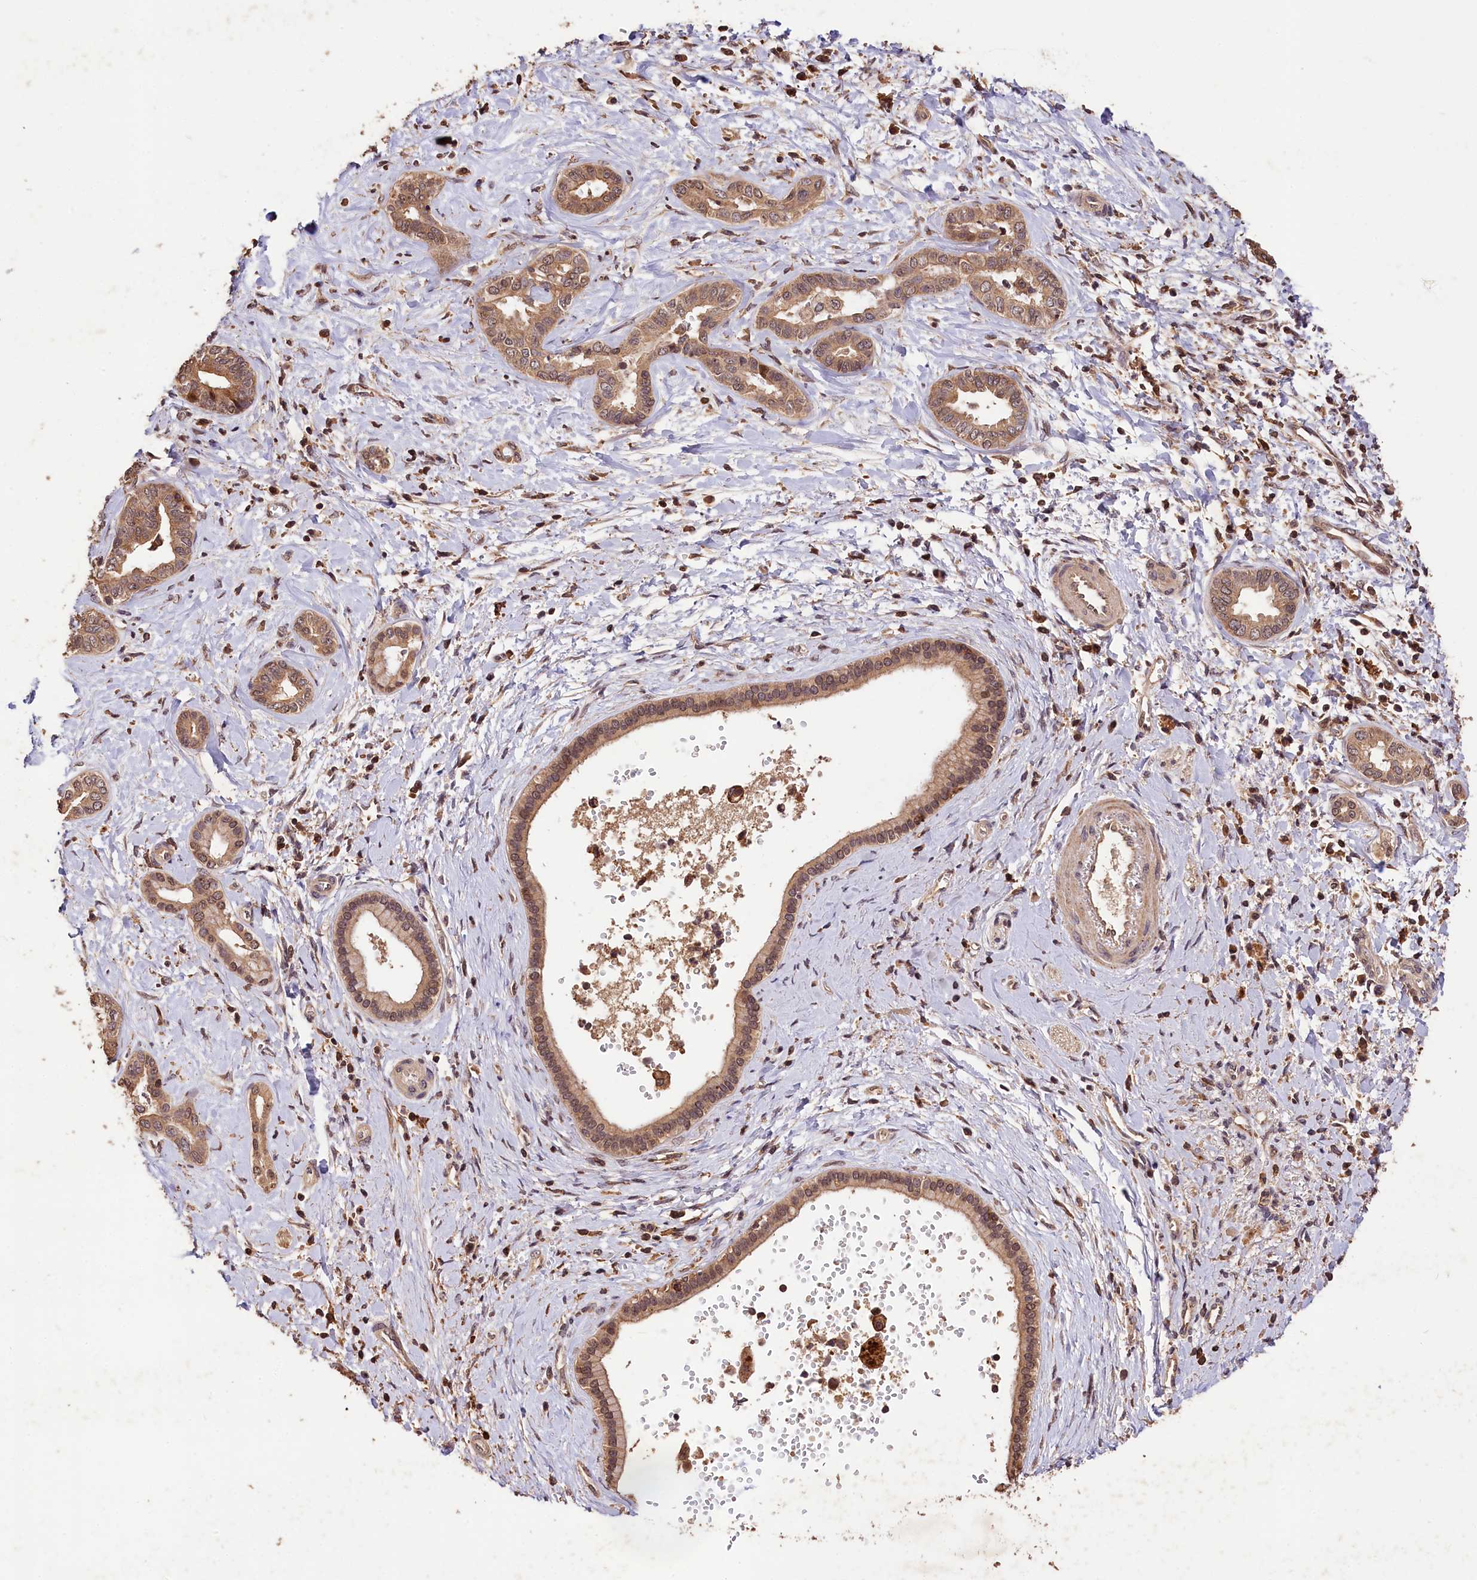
{"staining": {"intensity": "weak", "quantity": ">75%", "location": "cytoplasmic/membranous,nuclear"}, "tissue": "liver cancer", "cell_type": "Tumor cells", "image_type": "cancer", "snomed": [{"axis": "morphology", "description": "Cholangiocarcinoma"}, {"axis": "topography", "description": "Liver"}], "caption": "This is an image of immunohistochemistry staining of liver cancer (cholangiocarcinoma), which shows weak positivity in the cytoplasmic/membranous and nuclear of tumor cells.", "gene": "KPTN", "patient": {"sex": "female", "age": 77}}